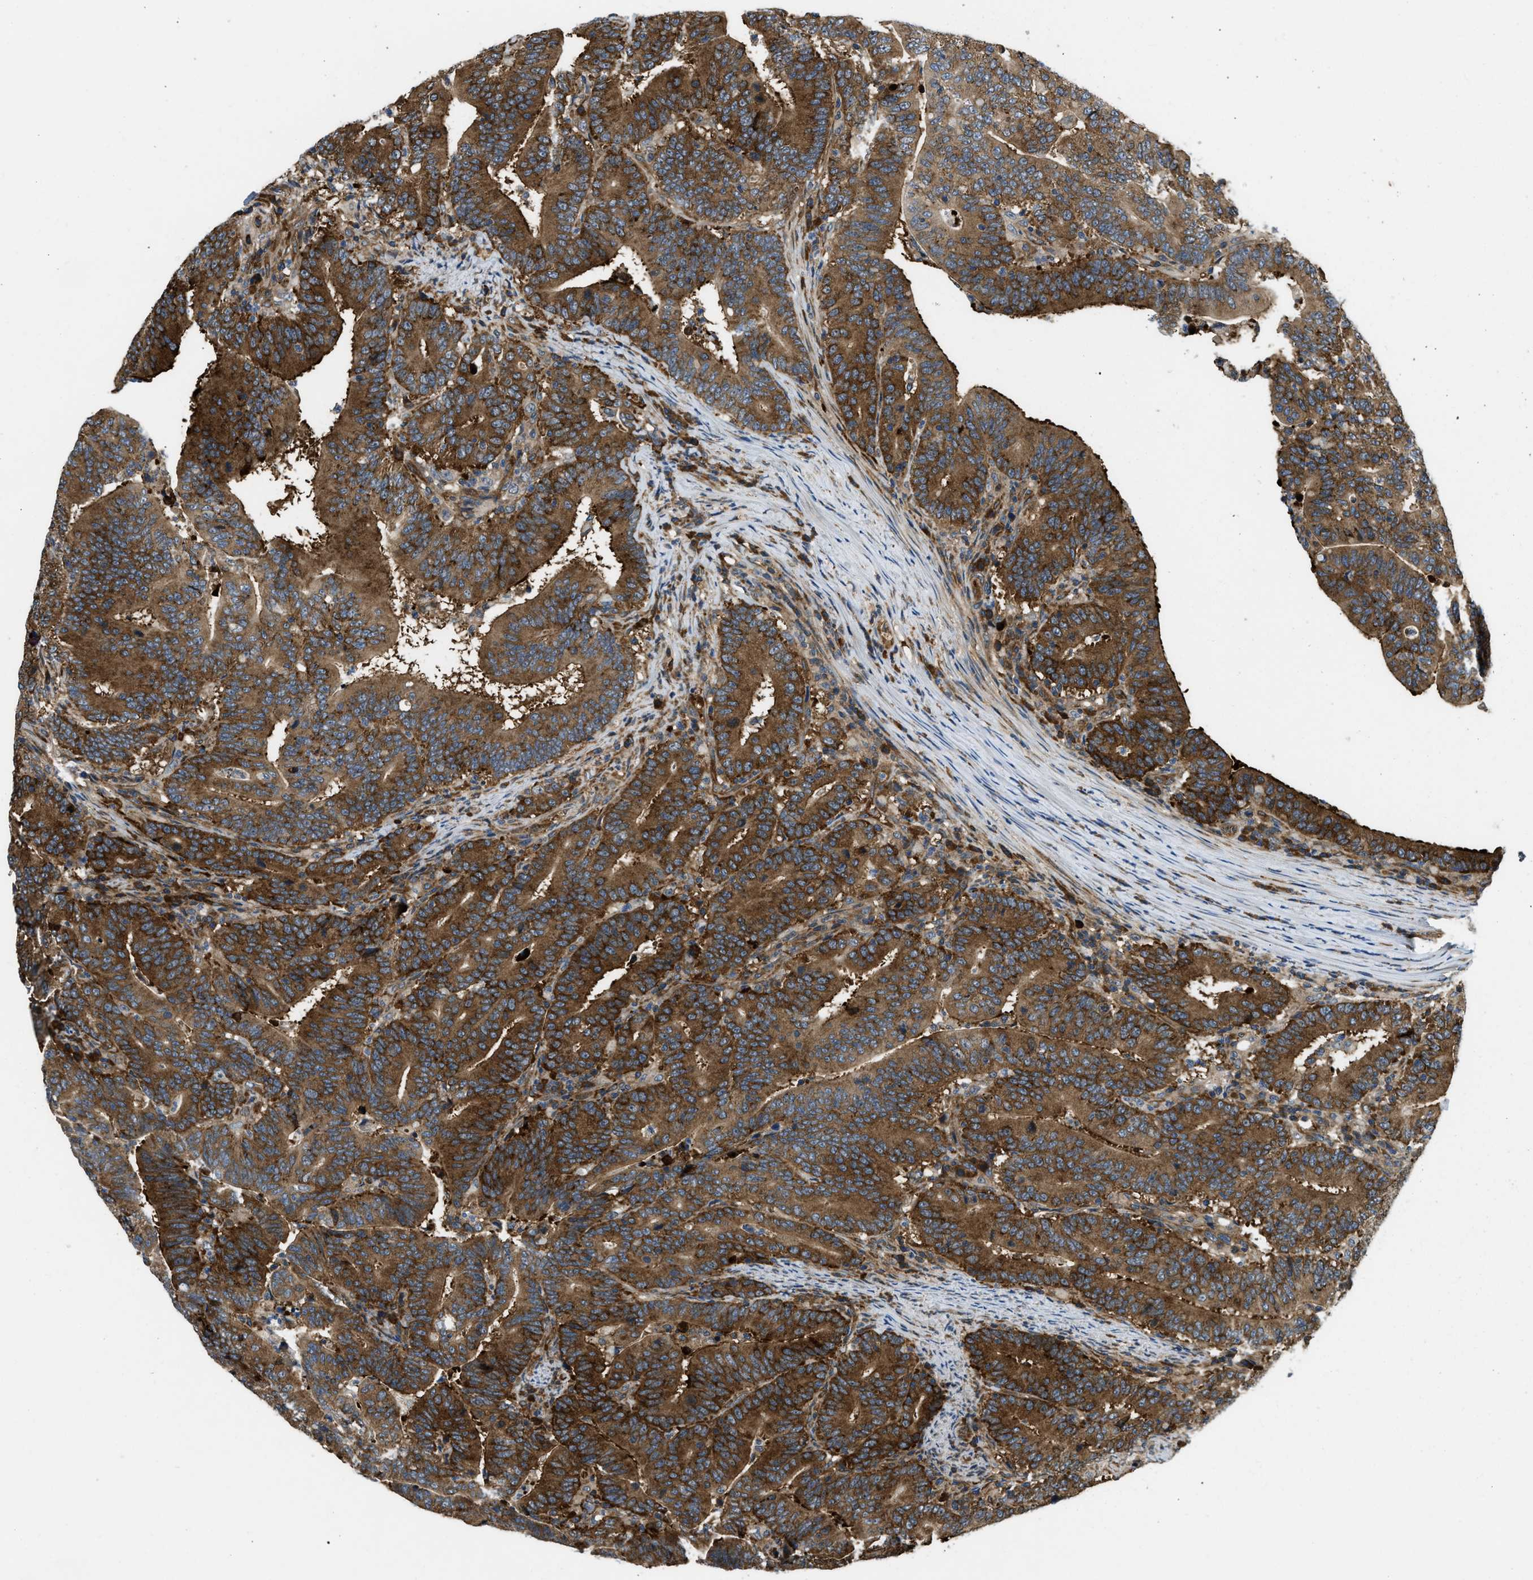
{"staining": {"intensity": "strong", "quantity": ">75%", "location": "cytoplasmic/membranous"}, "tissue": "colorectal cancer", "cell_type": "Tumor cells", "image_type": "cancer", "snomed": [{"axis": "morphology", "description": "Adenocarcinoma, NOS"}, {"axis": "topography", "description": "Colon"}], "caption": "Immunohistochemical staining of adenocarcinoma (colorectal) reveals high levels of strong cytoplasmic/membranous staining in about >75% of tumor cells.", "gene": "RASGRF2", "patient": {"sex": "female", "age": 66}}